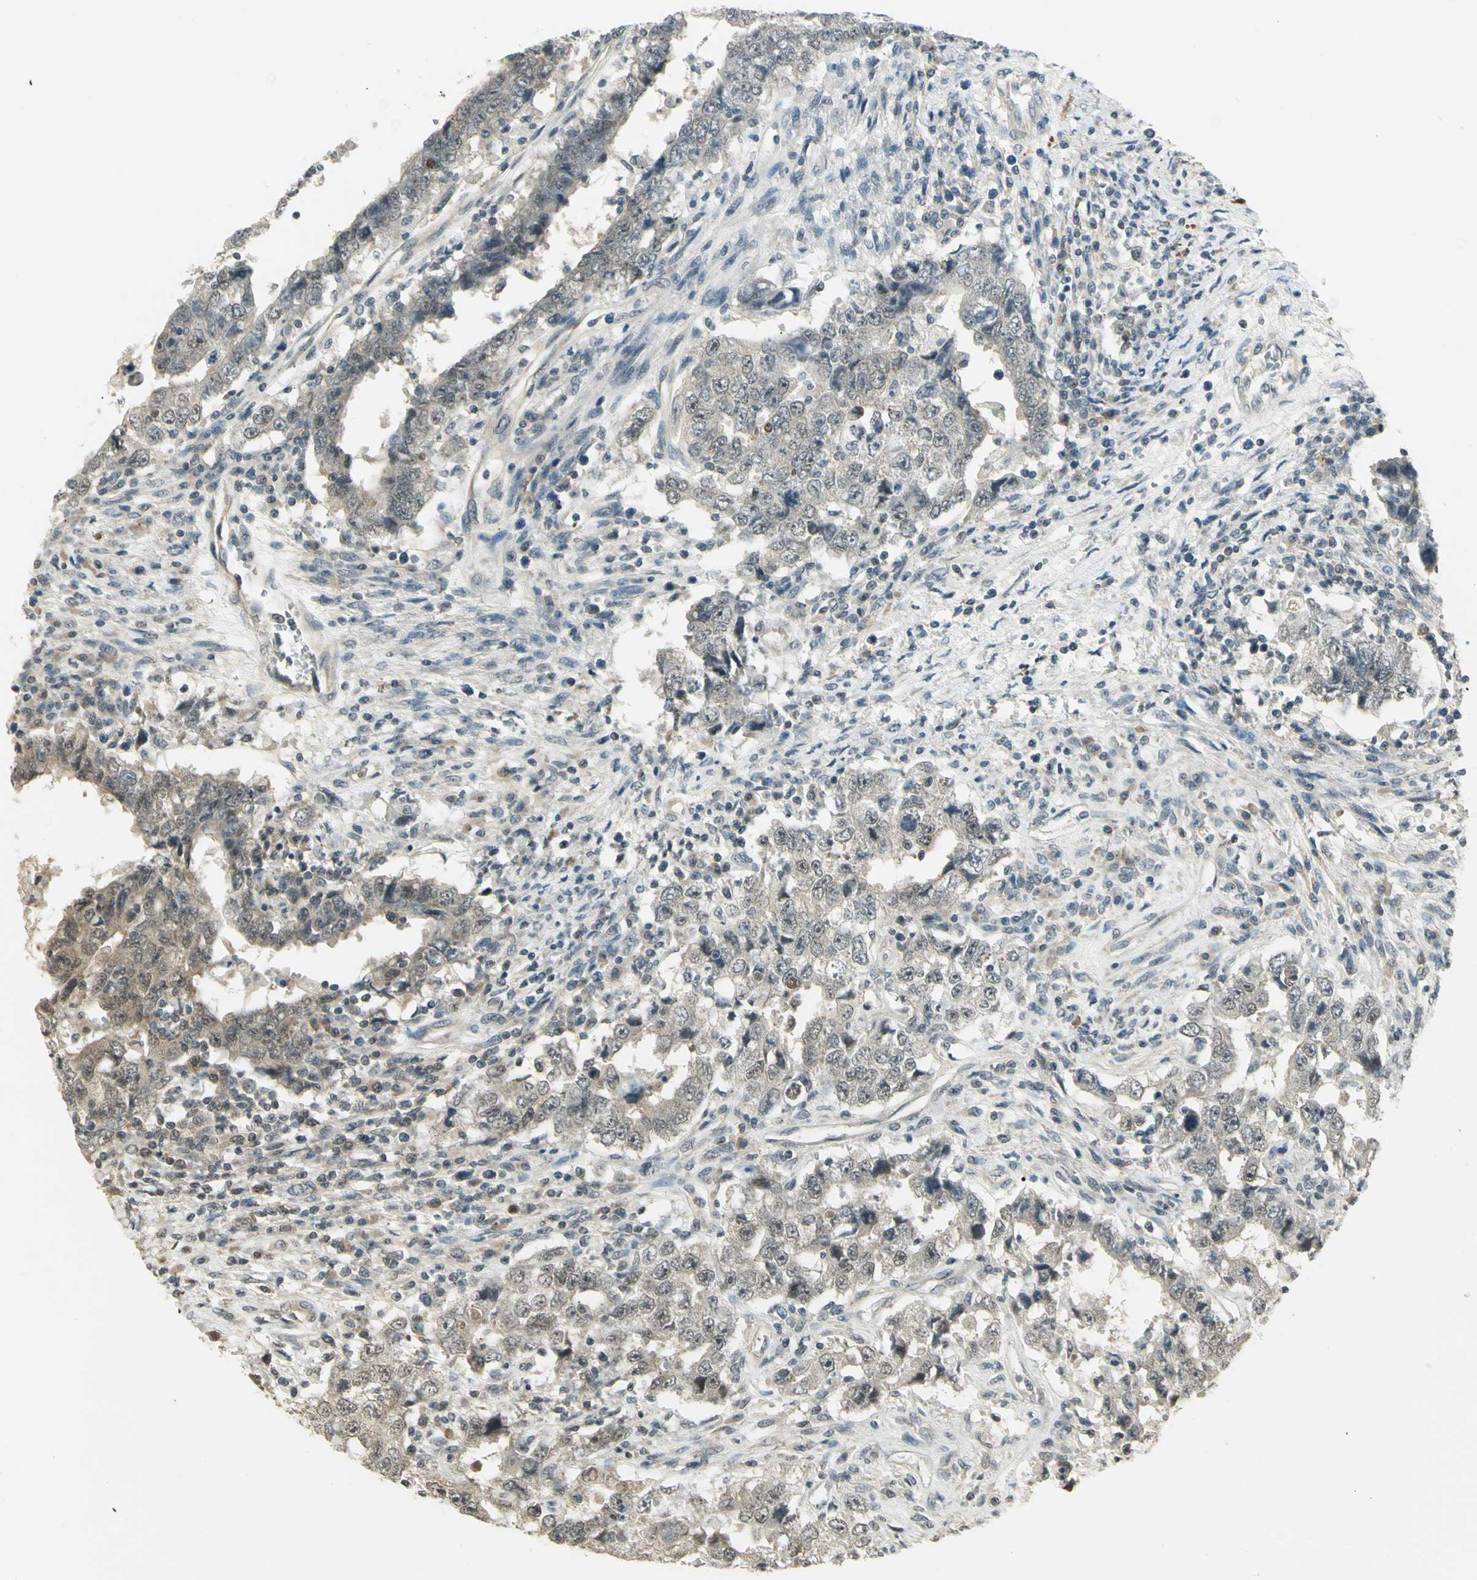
{"staining": {"intensity": "weak", "quantity": "25%-75%", "location": "cytoplasmic/membranous"}, "tissue": "testis cancer", "cell_type": "Tumor cells", "image_type": "cancer", "snomed": [{"axis": "morphology", "description": "Carcinoma, Embryonal, NOS"}, {"axis": "topography", "description": "Testis"}], "caption": "Weak cytoplasmic/membranous staining is seen in about 25%-75% of tumor cells in testis cancer.", "gene": "CDC34", "patient": {"sex": "male", "age": 26}}